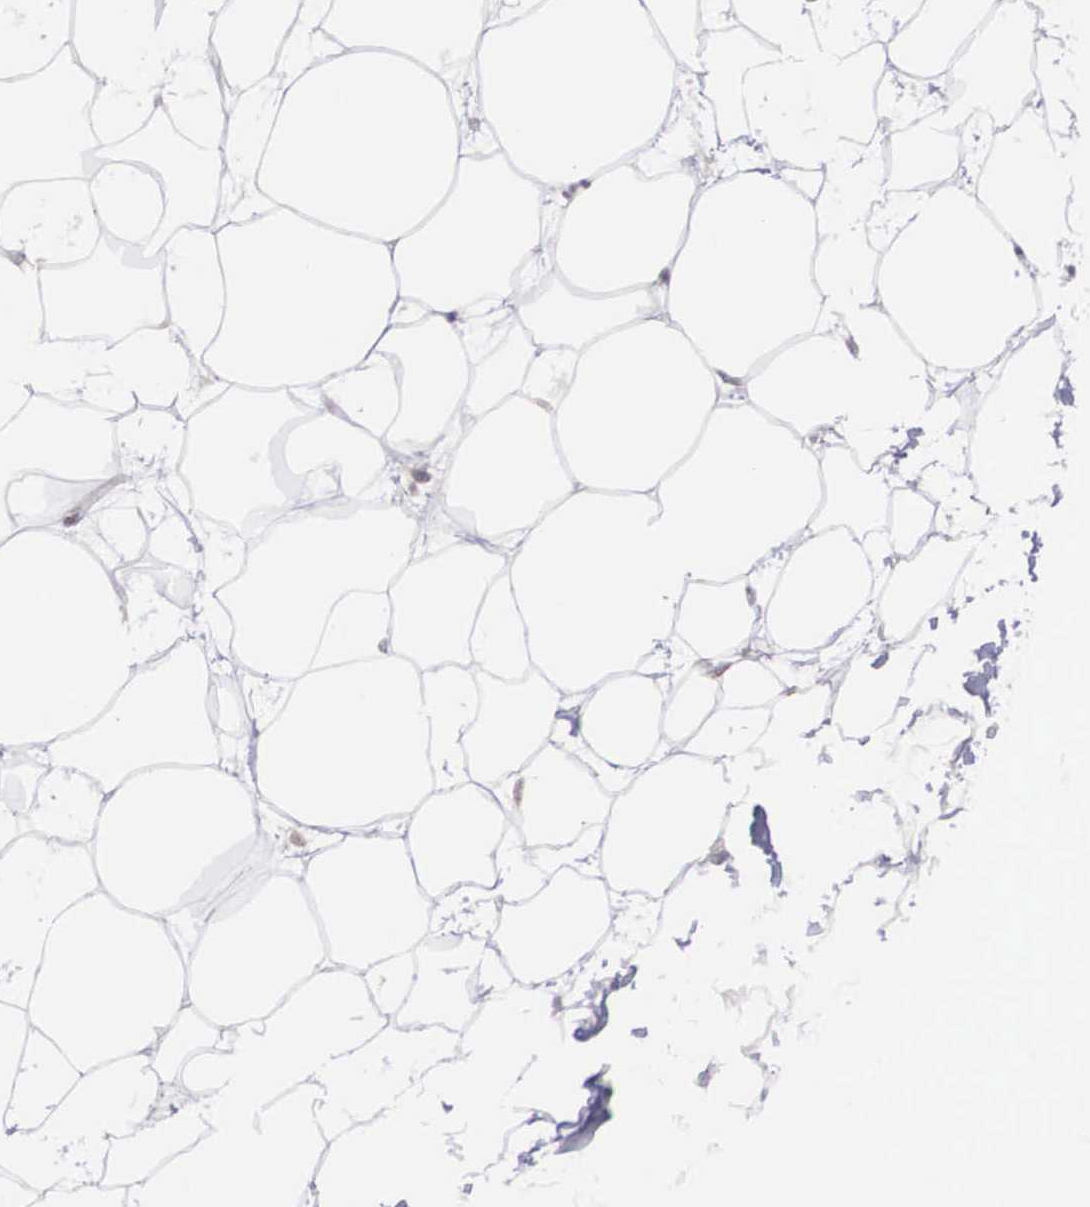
{"staining": {"intensity": "negative", "quantity": "none", "location": "none"}, "tissue": "adipose tissue", "cell_type": "Adipocytes", "image_type": "normal", "snomed": [{"axis": "morphology", "description": "Normal tissue, NOS"}, {"axis": "topography", "description": "Breast"}], "caption": "The photomicrograph demonstrates no staining of adipocytes in normal adipose tissue. The staining was performed using DAB to visualize the protein expression in brown, while the nuclei were stained in blue with hematoxylin (Magnification: 20x).", "gene": "CRELD2", "patient": {"sex": "female", "age": 44}}